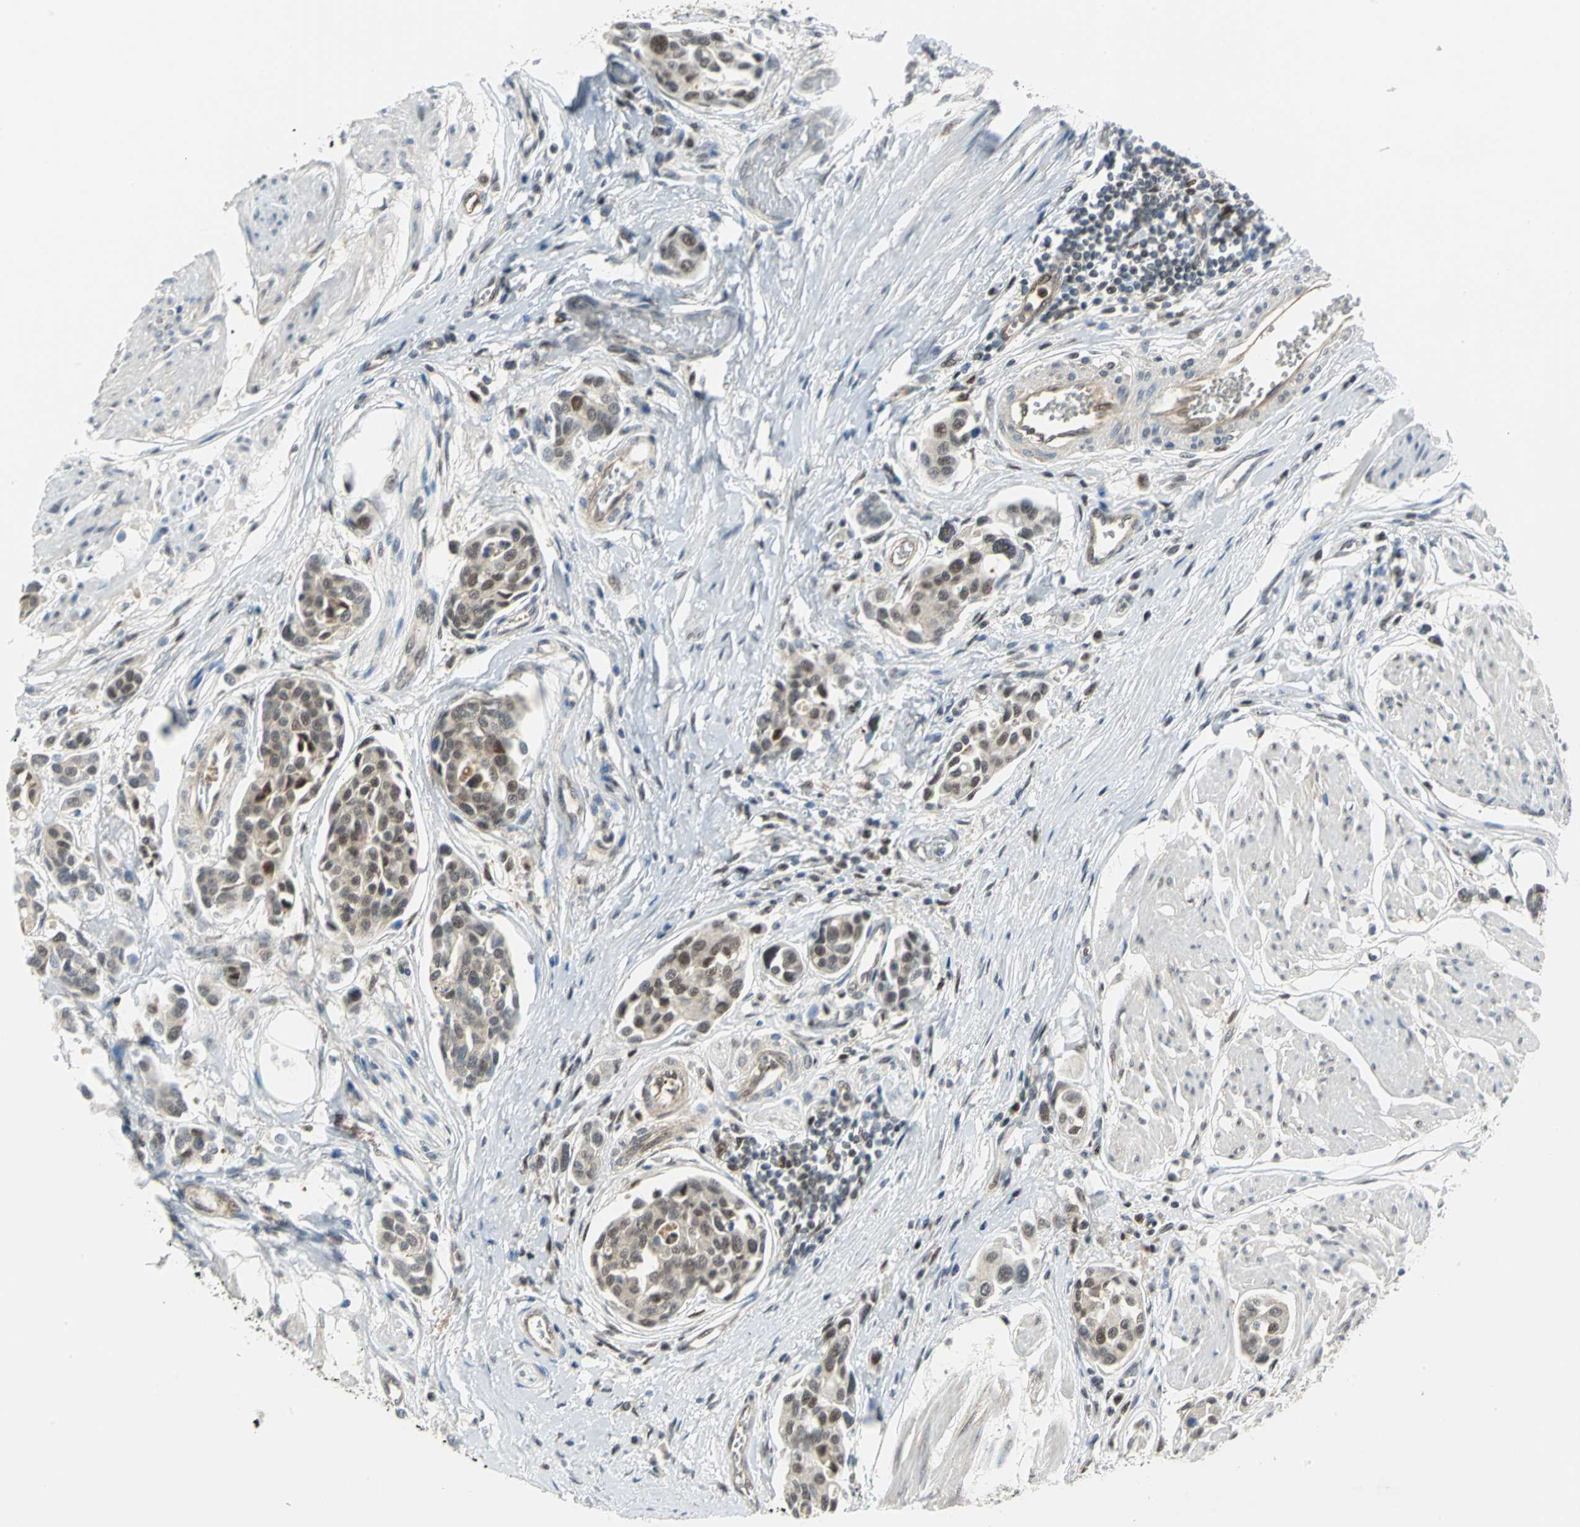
{"staining": {"intensity": "weak", "quantity": "25%-75%", "location": "nuclear"}, "tissue": "urothelial cancer", "cell_type": "Tumor cells", "image_type": "cancer", "snomed": [{"axis": "morphology", "description": "Urothelial carcinoma, High grade"}, {"axis": "topography", "description": "Urinary bladder"}], "caption": "High-magnification brightfield microscopy of urothelial cancer stained with DAB (brown) and counterstained with hematoxylin (blue). tumor cells exhibit weak nuclear expression is appreciated in about25%-75% of cells. (brown staining indicates protein expression, while blue staining denotes nuclei).", "gene": "PSMA4", "patient": {"sex": "male", "age": 78}}